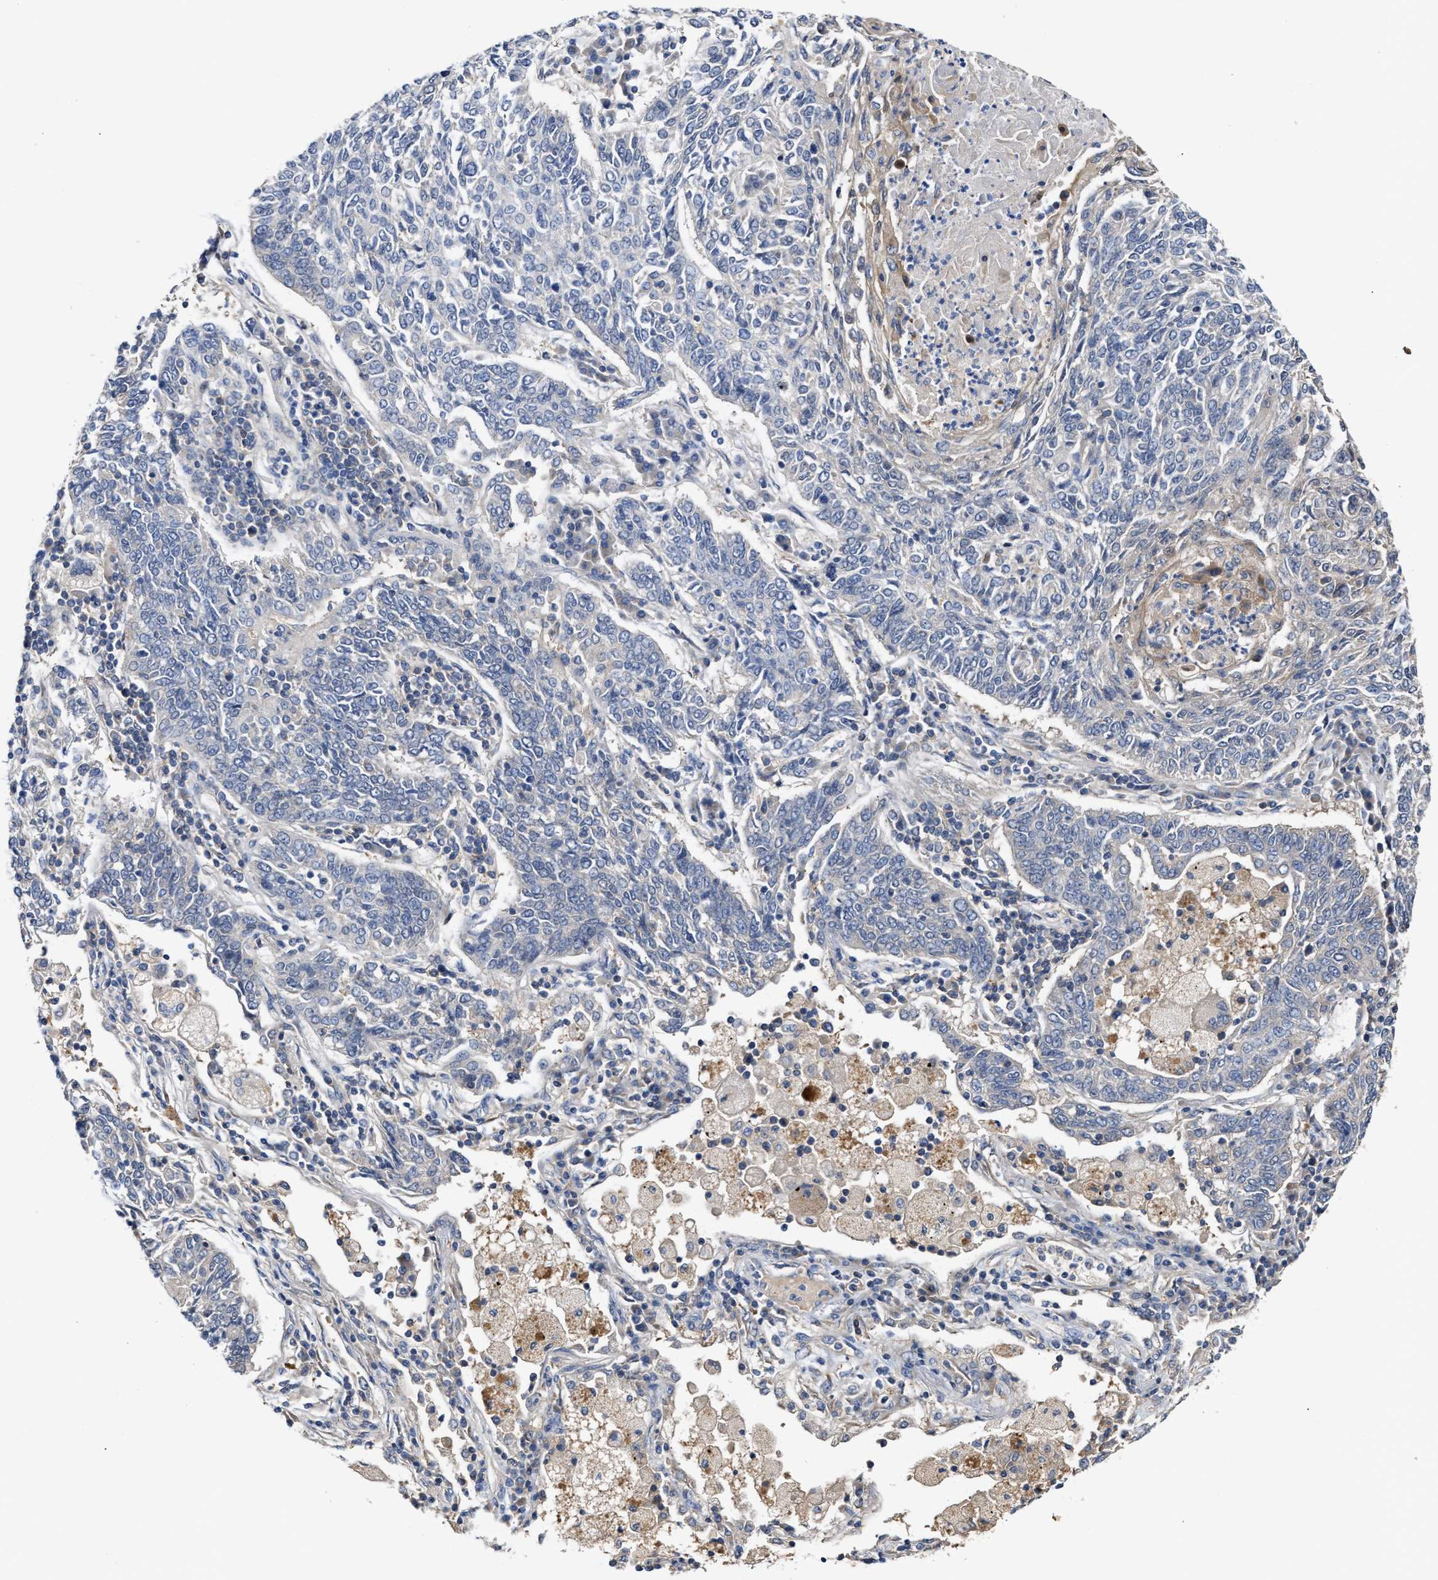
{"staining": {"intensity": "negative", "quantity": "none", "location": "none"}, "tissue": "lung cancer", "cell_type": "Tumor cells", "image_type": "cancer", "snomed": [{"axis": "morphology", "description": "Normal tissue, NOS"}, {"axis": "morphology", "description": "Squamous cell carcinoma, NOS"}, {"axis": "topography", "description": "Cartilage tissue"}, {"axis": "topography", "description": "Bronchus"}, {"axis": "topography", "description": "Lung"}], "caption": "Protein analysis of lung squamous cell carcinoma exhibits no significant positivity in tumor cells.", "gene": "BBLN", "patient": {"sex": "female", "age": 49}}